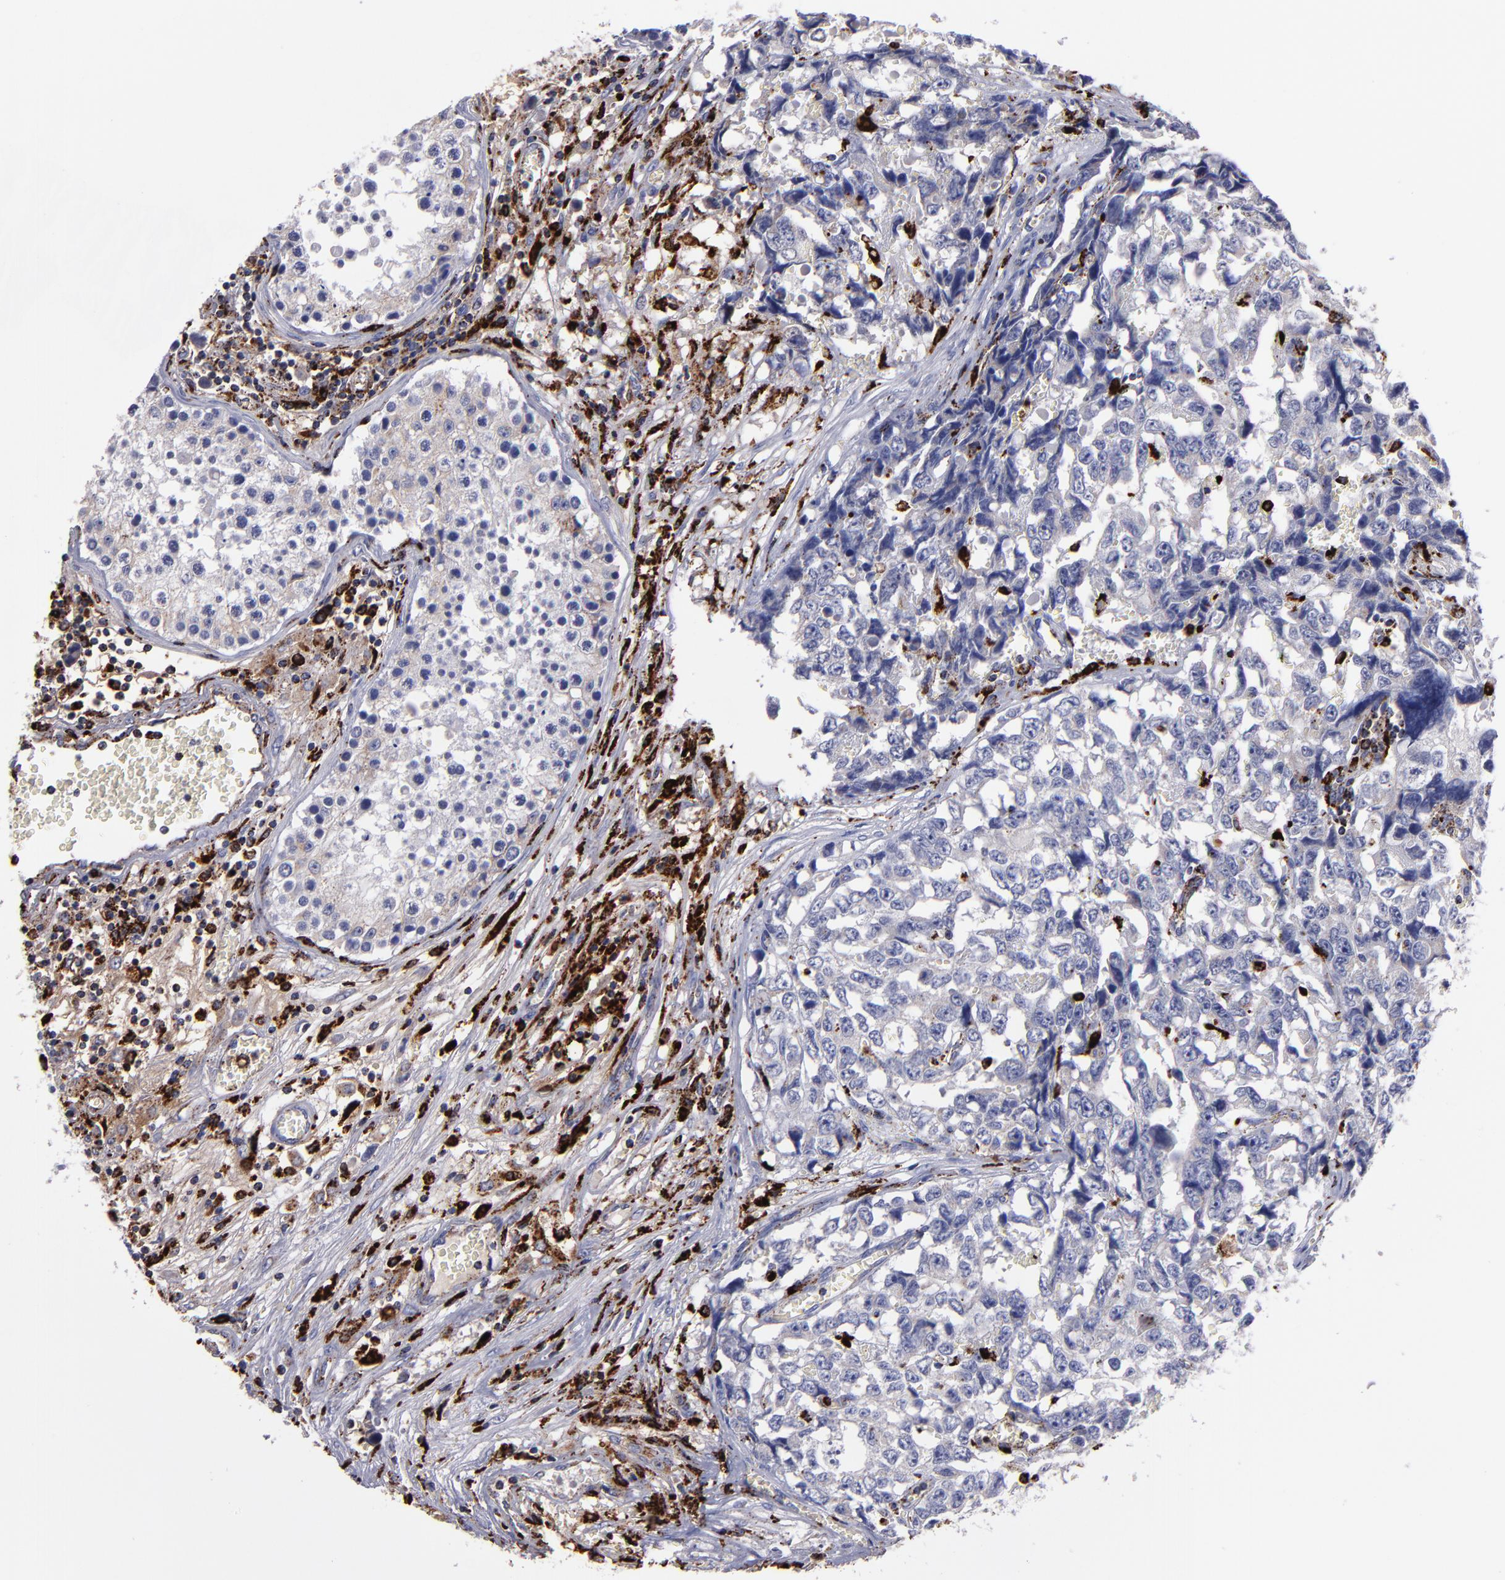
{"staining": {"intensity": "negative", "quantity": "none", "location": "none"}, "tissue": "testis cancer", "cell_type": "Tumor cells", "image_type": "cancer", "snomed": [{"axis": "morphology", "description": "Carcinoma, Embryonal, NOS"}, {"axis": "topography", "description": "Testis"}], "caption": "Testis embryonal carcinoma was stained to show a protein in brown. There is no significant staining in tumor cells.", "gene": "CTSS", "patient": {"sex": "male", "age": 31}}